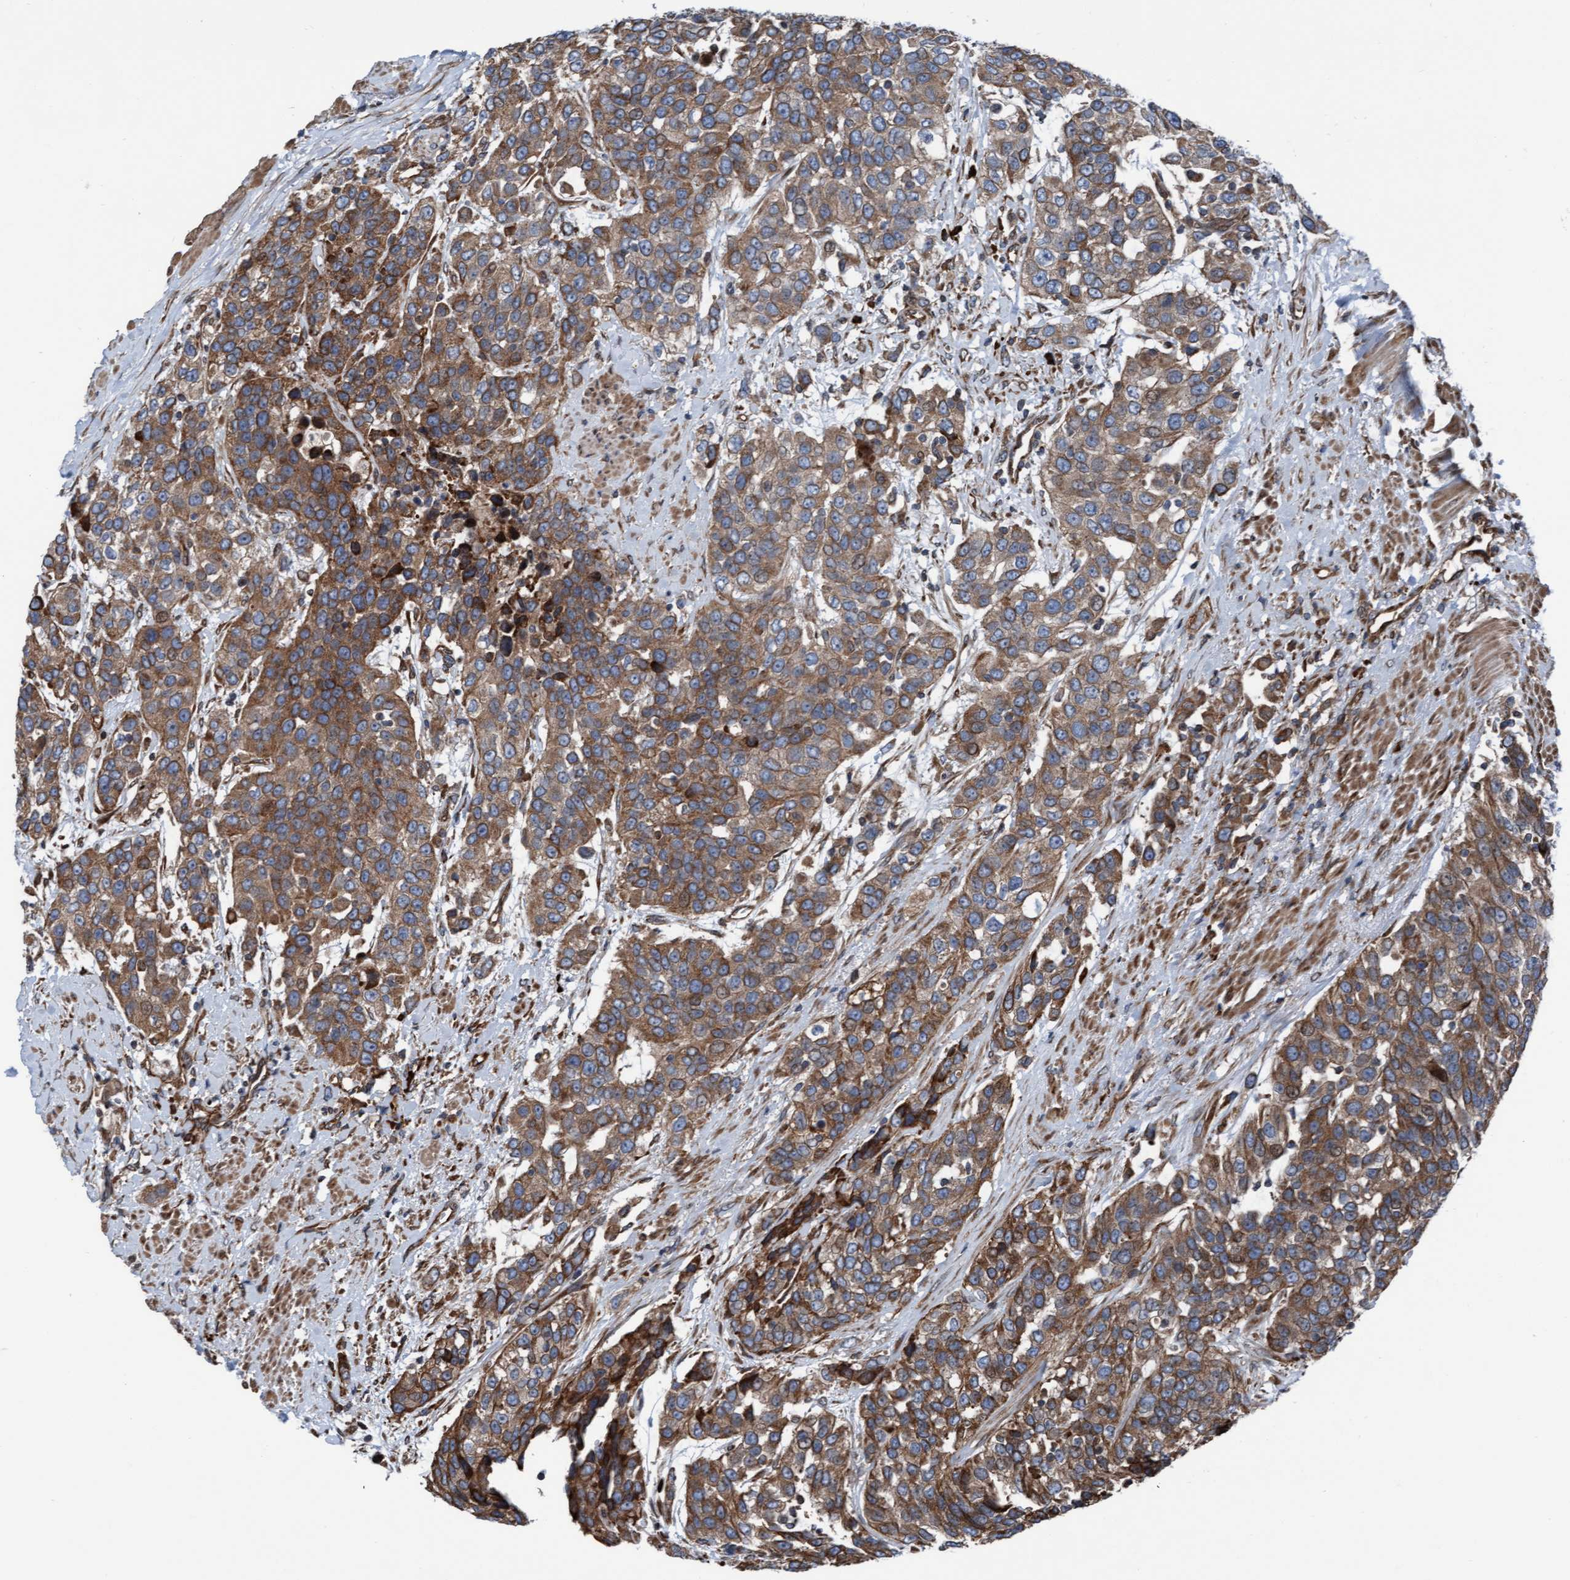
{"staining": {"intensity": "moderate", "quantity": ">75%", "location": "cytoplasmic/membranous"}, "tissue": "urothelial cancer", "cell_type": "Tumor cells", "image_type": "cancer", "snomed": [{"axis": "morphology", "description": "Urothelial carcinoma, High grade"}, {"axis": "topography", "description": "Urinary bladder"}], "caption": "This photomicrograph exhibits urothelial carcinoma (high-grade) stained with immunohistochemistry (IHC) to label a protein in brown. The cytoplasmic/membranous of tumor cells show moderate positivity for the protein. Nuclei are counter-stained blue.", "gene": "RAP1GAP2", "patient": {"sex": "female", "age": 80}}